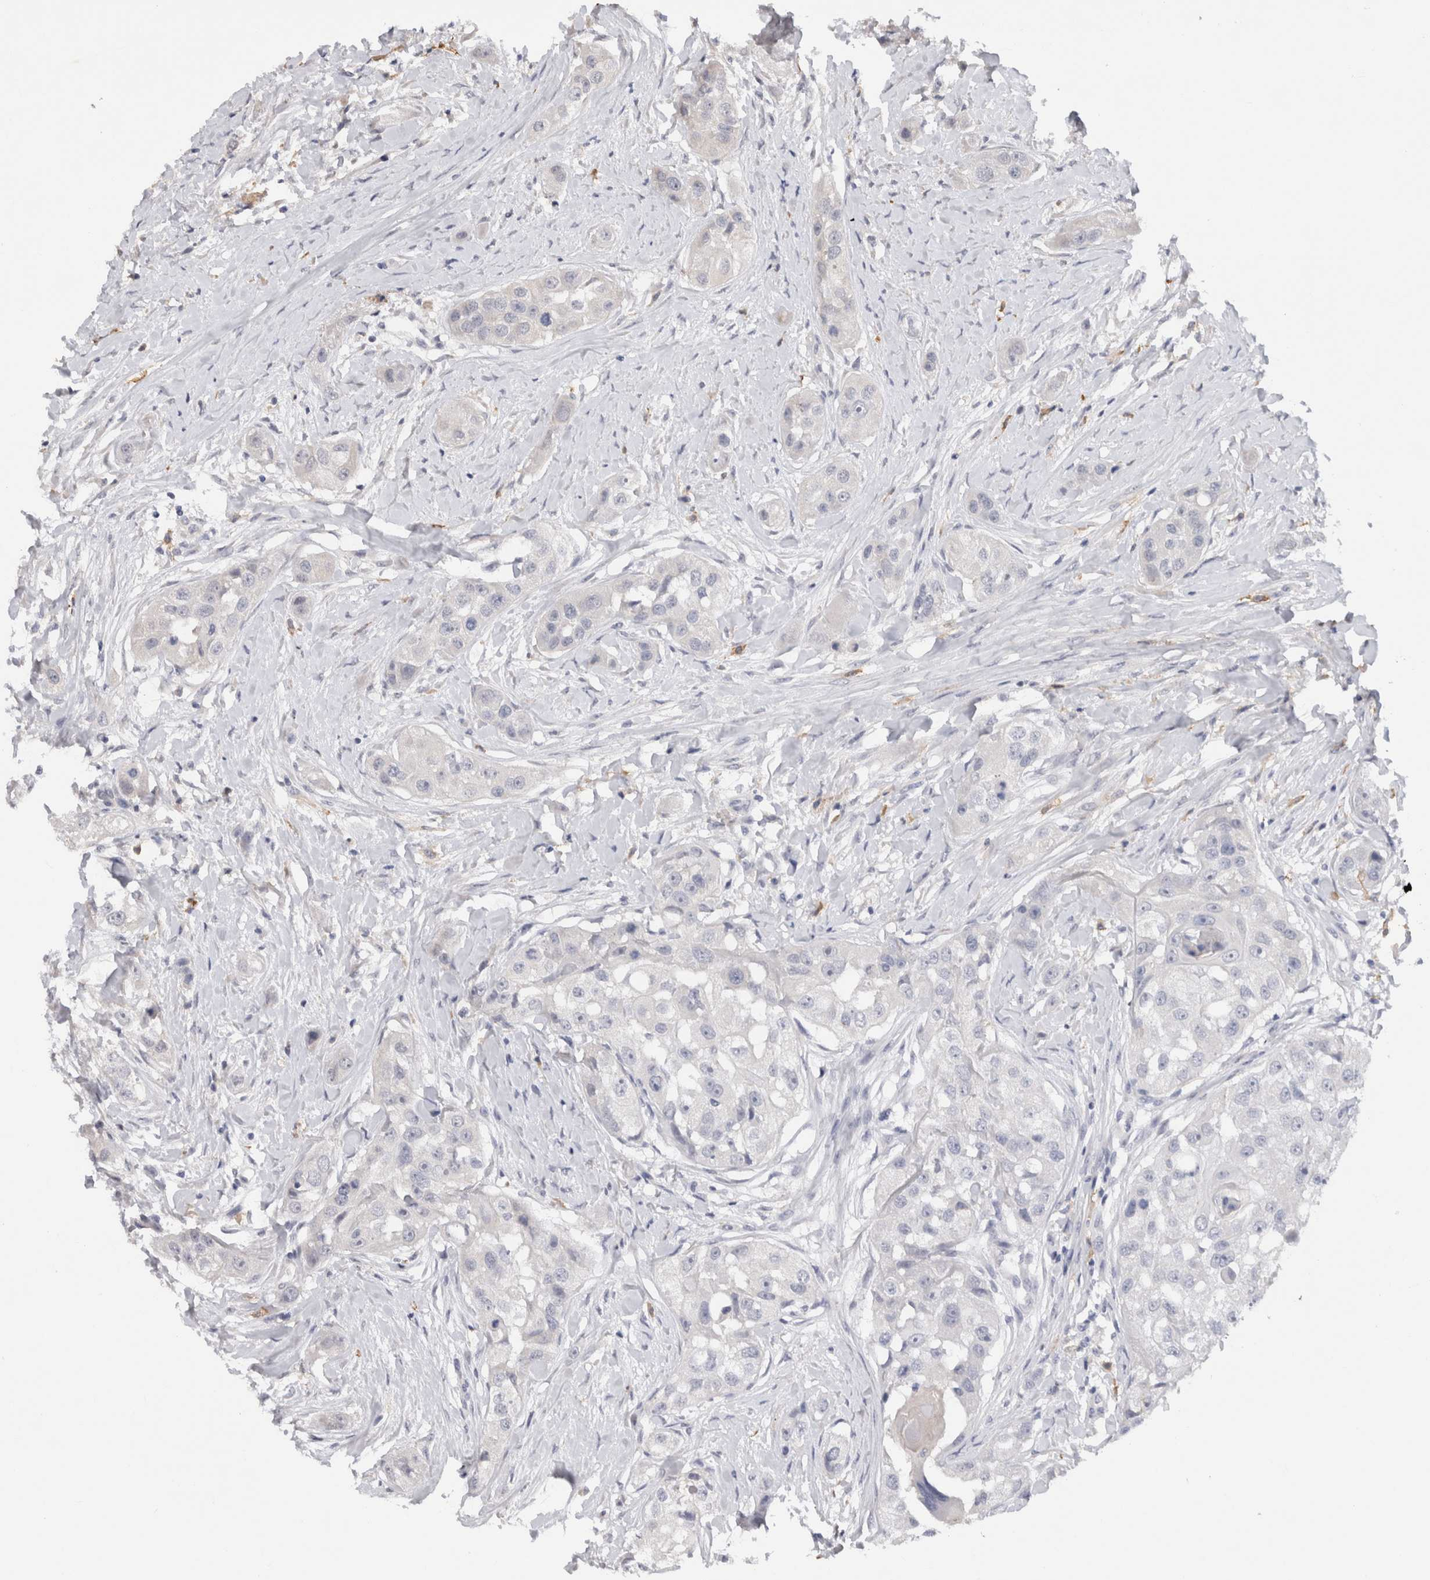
{"staining": {"intensity": "negative", "quantity": "none", "location": "none"}, "tissue": "head and neck cancer", "cell_type": "Tumor cells", "image_type": "cancer", "snomed": [{"axis": "morphology", "description": "Normal tissue, NOS"}, {"axis": "morphology", "description": "Squamous cell carcinoma, NOS"}, {"axis": "topography", "description": "Skeletal muscle"}, {"axis": "topography", "description": "Head-Neck"}], "caption": "Tumor cells show no significant protein expression in squamous cell carcinoma (head and neck).", "gene": "VSIG4", "patient": {"sex": "male", "age": 51}}